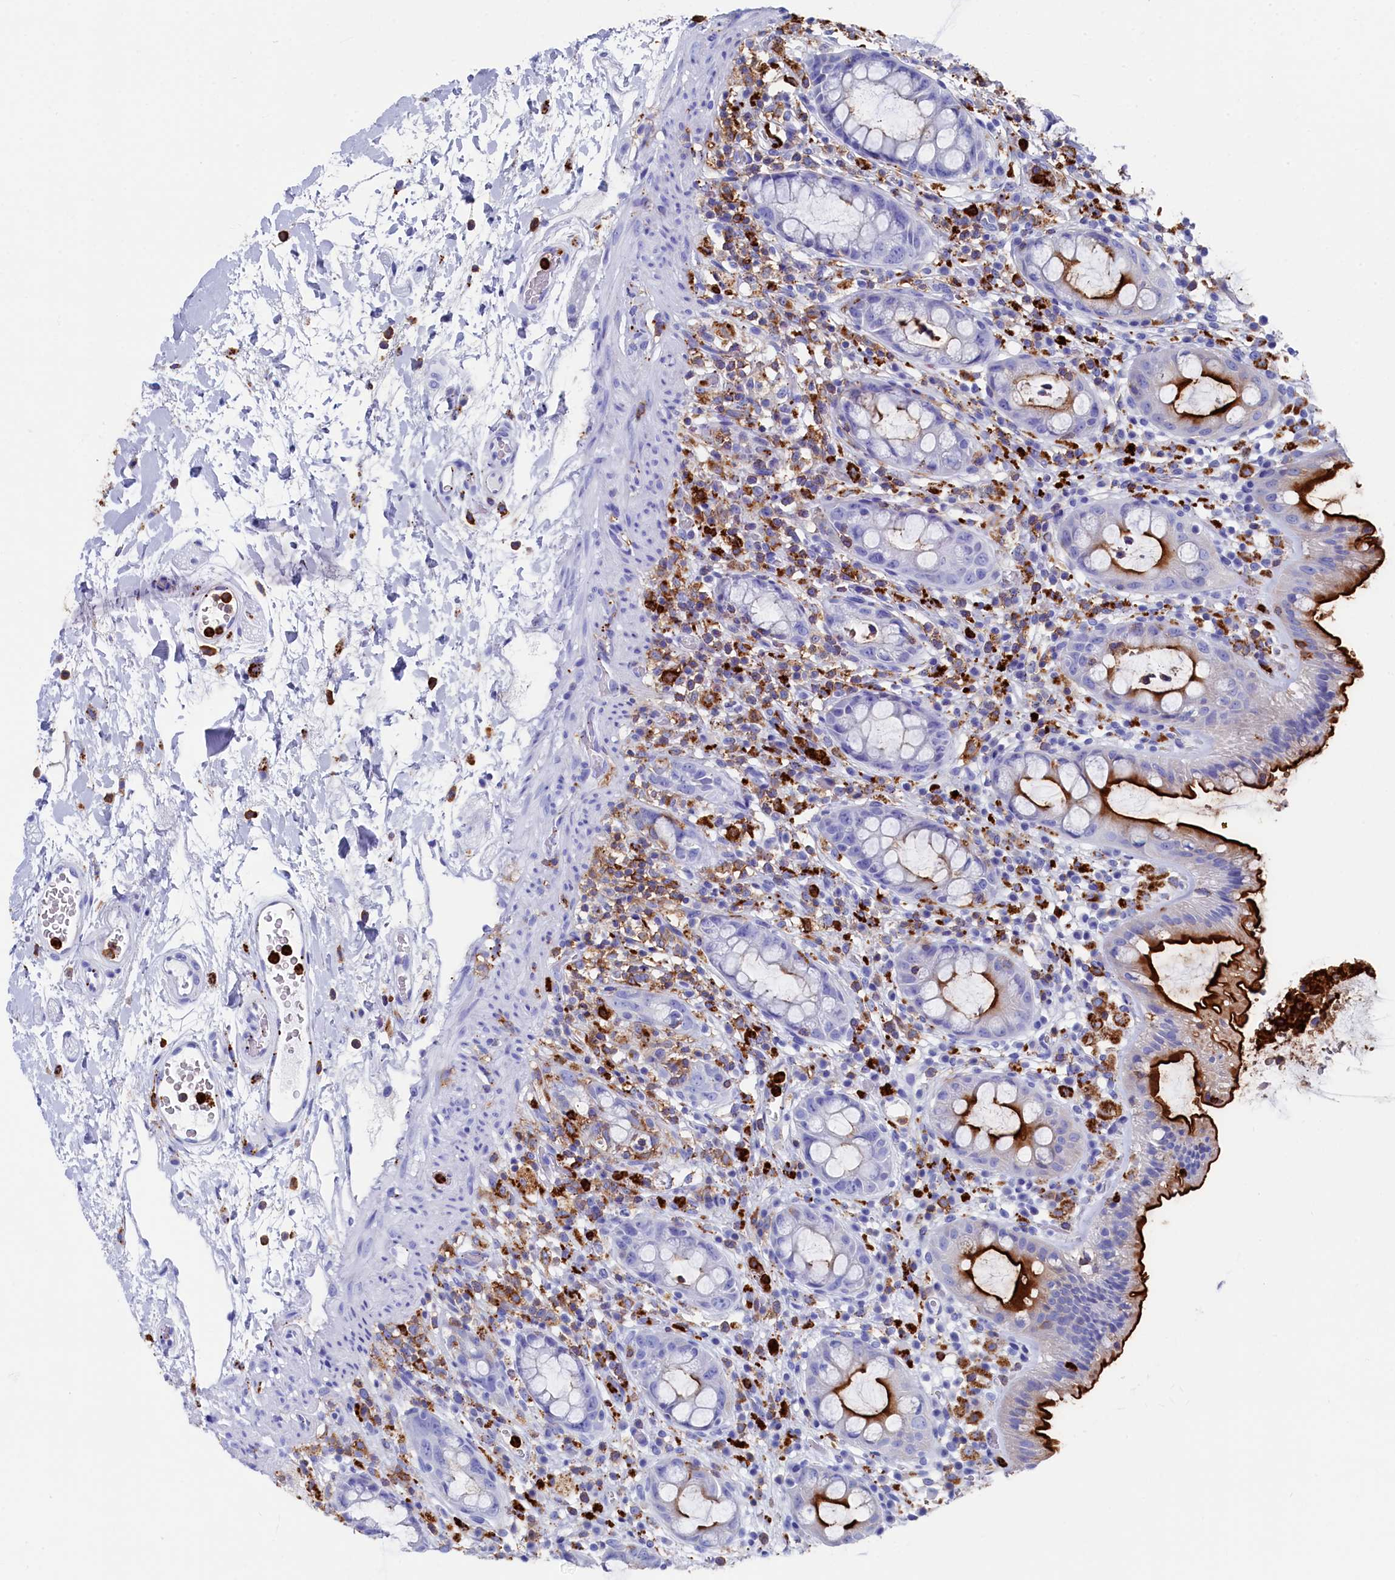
{"staining": {"intensity": "strong", "quantity": "<25%", "location": "cytoplasmic/membranous"}, "tissue": "rectum", "cell_type": "Glandular cells", "image_type": "normal", "snomed": [{"axis": "morphology", "description": "Normal tissue, NOS"}, {"axis": "topography", "description": "Rectum"}], "caption": "Immunohistochemical staining of benign human rectum displays <25% levels of strong cytoplasmic/membranous protein expression in approximately <25% of glandular cells. The protein of interest is stained brown, and the nuclei are stained in blue (DAB IHC with brightfield microscopy, high magnification).", "gene": "PLAC8", "patient": {"sex": "female", "age": 57}}